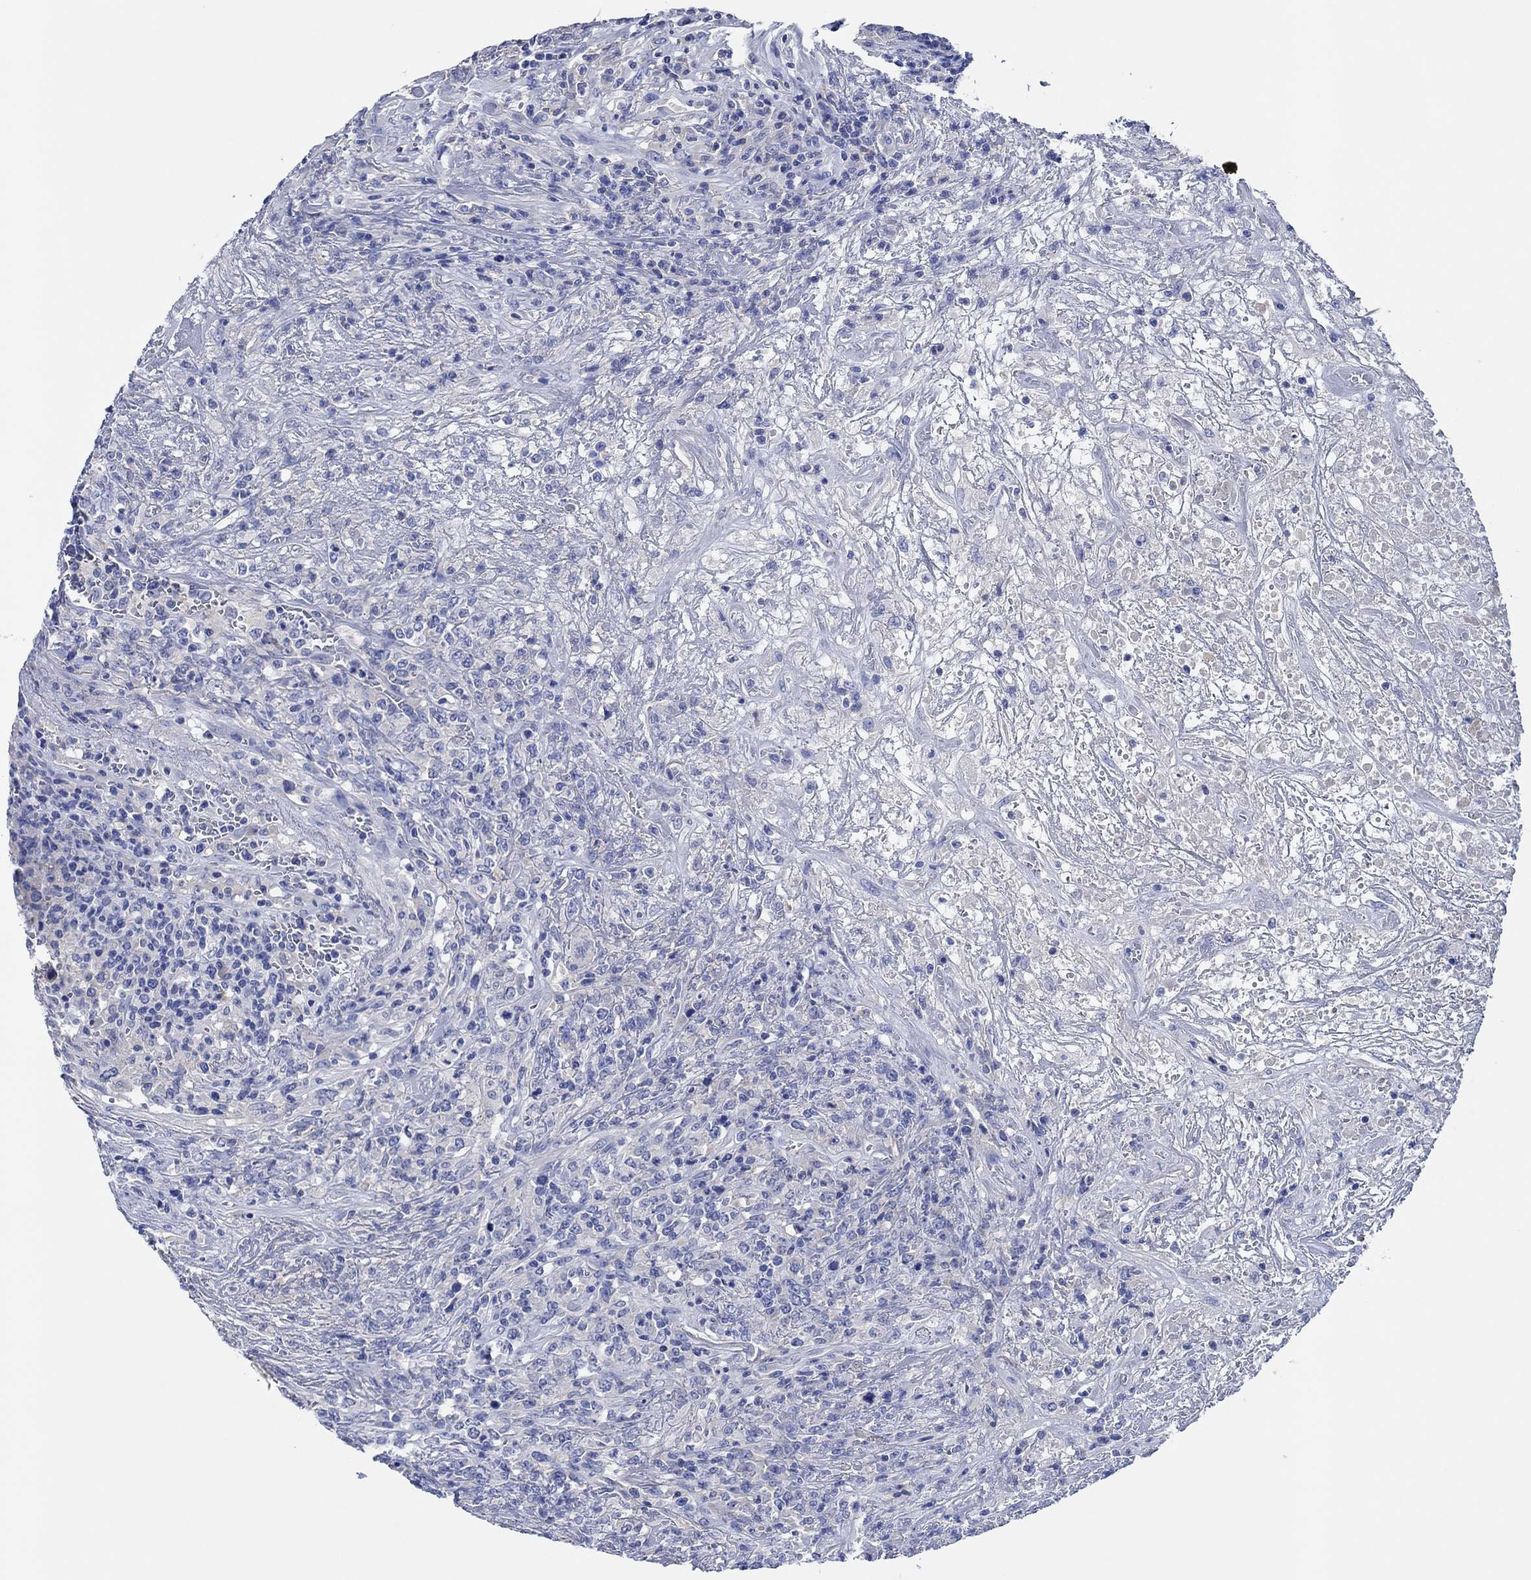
{"staining": {"intensity": "negative", "quantity": "none", "location": "none"}, "tissue": "lymphoma", "cell_type": "Tumor cells", "image_type": "cancer", "snomed": [{"axis": "morphology", "description": "Malignant lymphoma, non-Hodgkin's type, High grade"}, {"axis": "topography", "description": "Lung"}], "caption": "Malignant lymphoma, non-Hodgkin's type (high-grade) stained for a protein using IHC exhibits no staining tumor cells.", "gene": "CPNE6", "patient": {"sex": "male", "age": 79}}